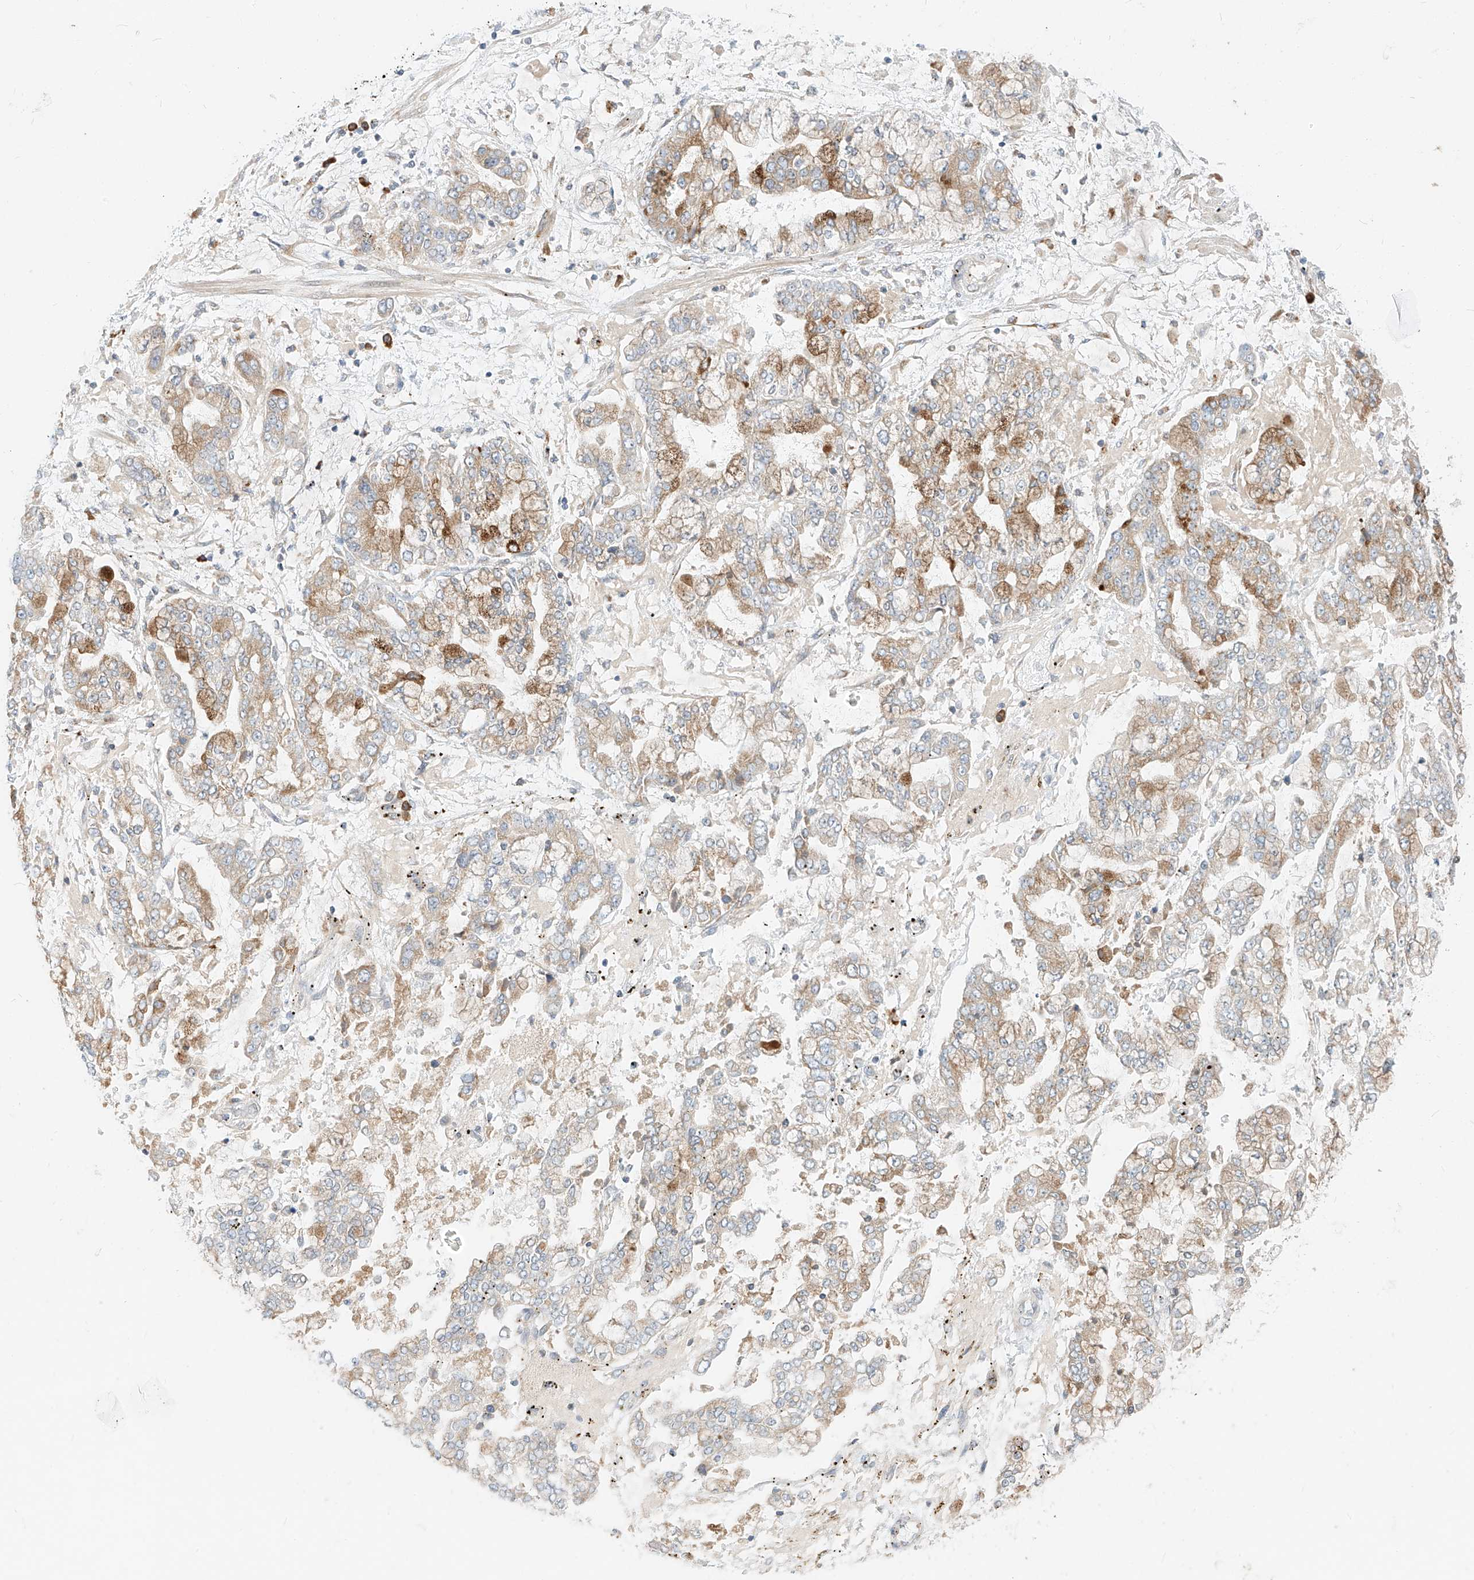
{"staining": {"intensity": "moderate", "quantity": "25%-75%", "location": "cytoplasmic/membranous"}, "tissue": "stomach cancer", "cell_type": "Tumor cells", "image_type": "cancer", "snomed": [{"axis": "morphology", "description": "Normal tissue, NOS"}, {"axis": "morphology", "description": "Adenocarcinoma, NOS"}, {"axis": "topography", "description": "Stomach, upper"}, {"axis": "topography", "description": "Stomach"}], "caption": "IHC micrograph of human stomach cancer stained for a protein (brown), which shows medium levels of moderate cytoplasmic/membranous positivity in about 25%-75% of tumor cells.", "gene": "STT3A", "patient": {"sex": "male", "age": 76}}